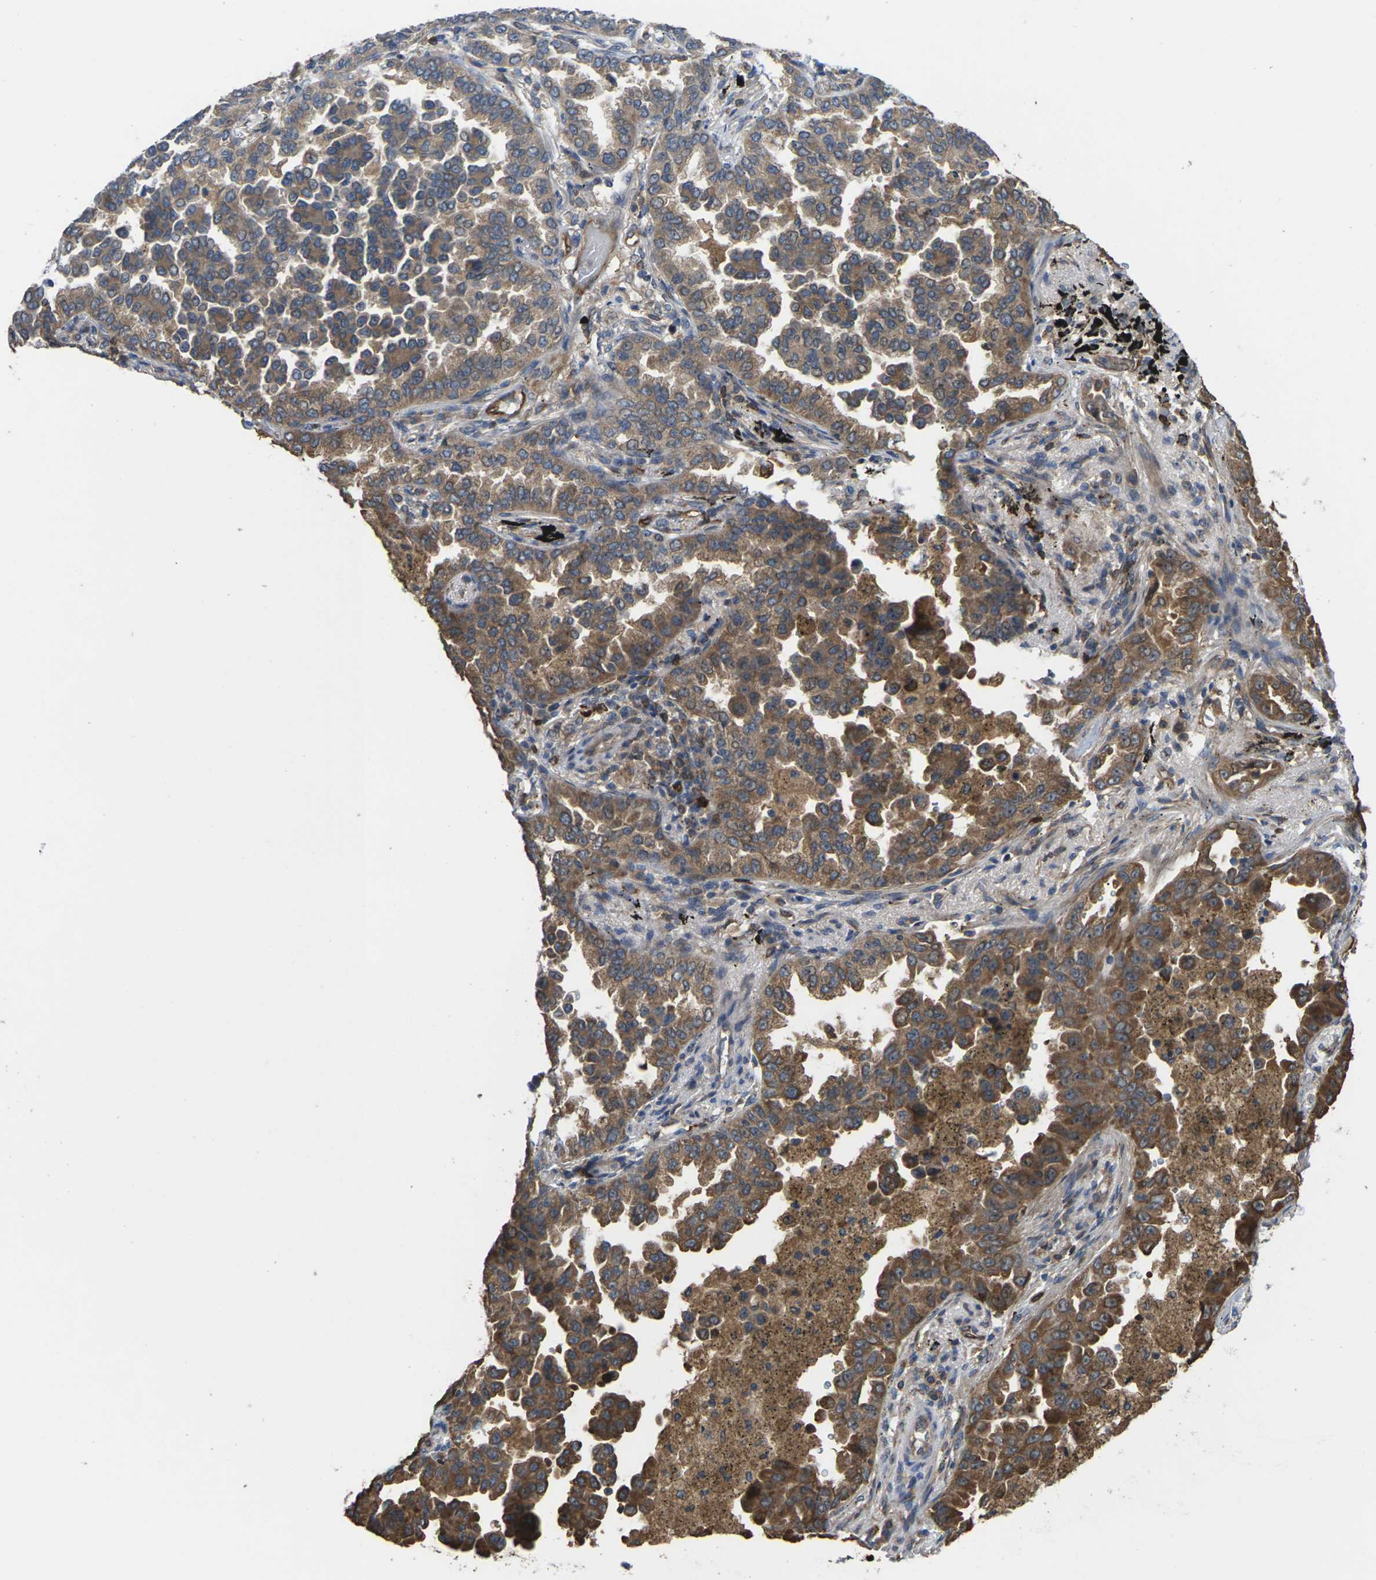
{"staining": {"intensity": "moderate", "quantity": ">75%", "location": "cytoplasmic/membranous"}, "tissue": "lung cancer", "cell_type": "Tumor cells", "image_type": "cancer", "snomed": [{"axis": "morphology", "description": "Normal tissue, NOS"}, {"axis": "morphology", "description": "Adenocarcinoma, NOS"}, {"axis": "topography", "description": "Lung"}], "caption": "IHC staining of lung cancer, which shows medium levels of moderate cytoplasmic/membranous staining in approximately >75% of tumor cells indicating moderate cytoplasmic/membranous protein expression. The staining was performed using DAB (3,3'-diaminobenzidine) (brown) for protein detection and nuclei were counterstained in hematoxylin (blue).", "gene": "TIAM1", "patient": {"sex": "male", "age": 59}}